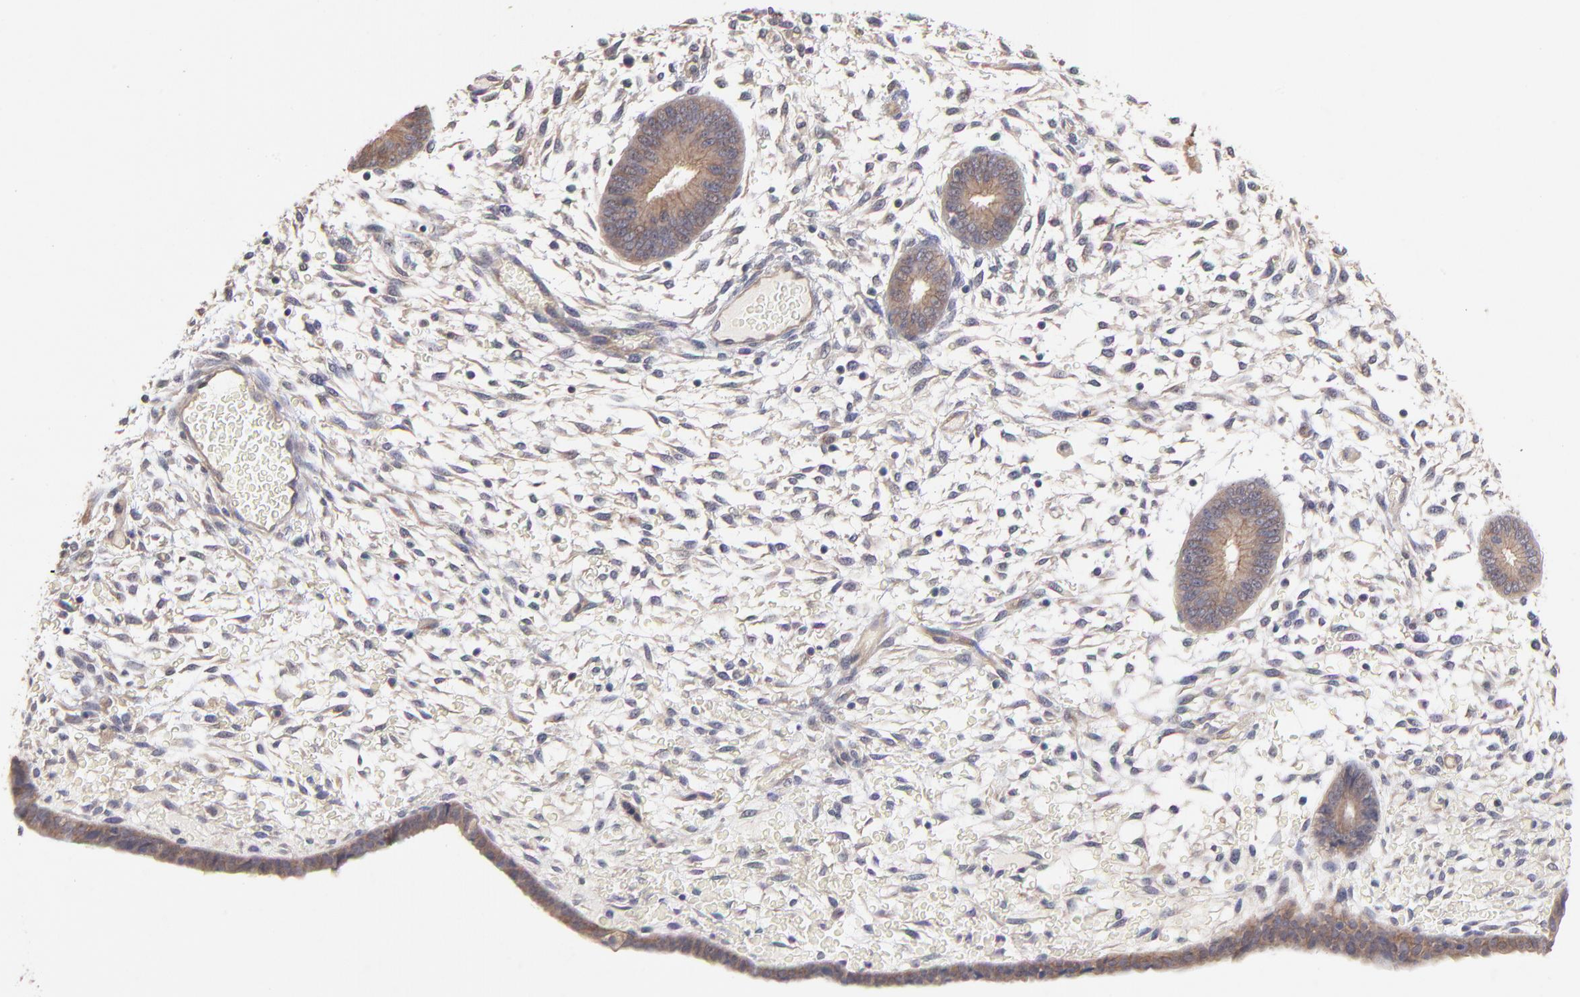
{"staining": {"intensity": "weak", "quantity": "25%-75%", "location": "cytoplasmic/membranous"}, "tissue": "endometrium", "cell_type": "Cells in endometrial stroma", "image_type": "normal", "snomed": [{"axis": "morphology", "description": "Normal tissue, NOS"}, {"axis": "topography", "description": "Endometrium"}], "caption": "Immunohistochemical staining of unremarkable human endometrium reveals 25%-75% levels of weak cytoplasmic/membranous protein staining in approximately 25%-75% of cells in endometrial stroma. (DAB (3,3'-diaminobenzidine) IHC with brightfield microscopy, high magnification).", "gene": "STAP2", "patient": {"sex": "female", "age": 42}}